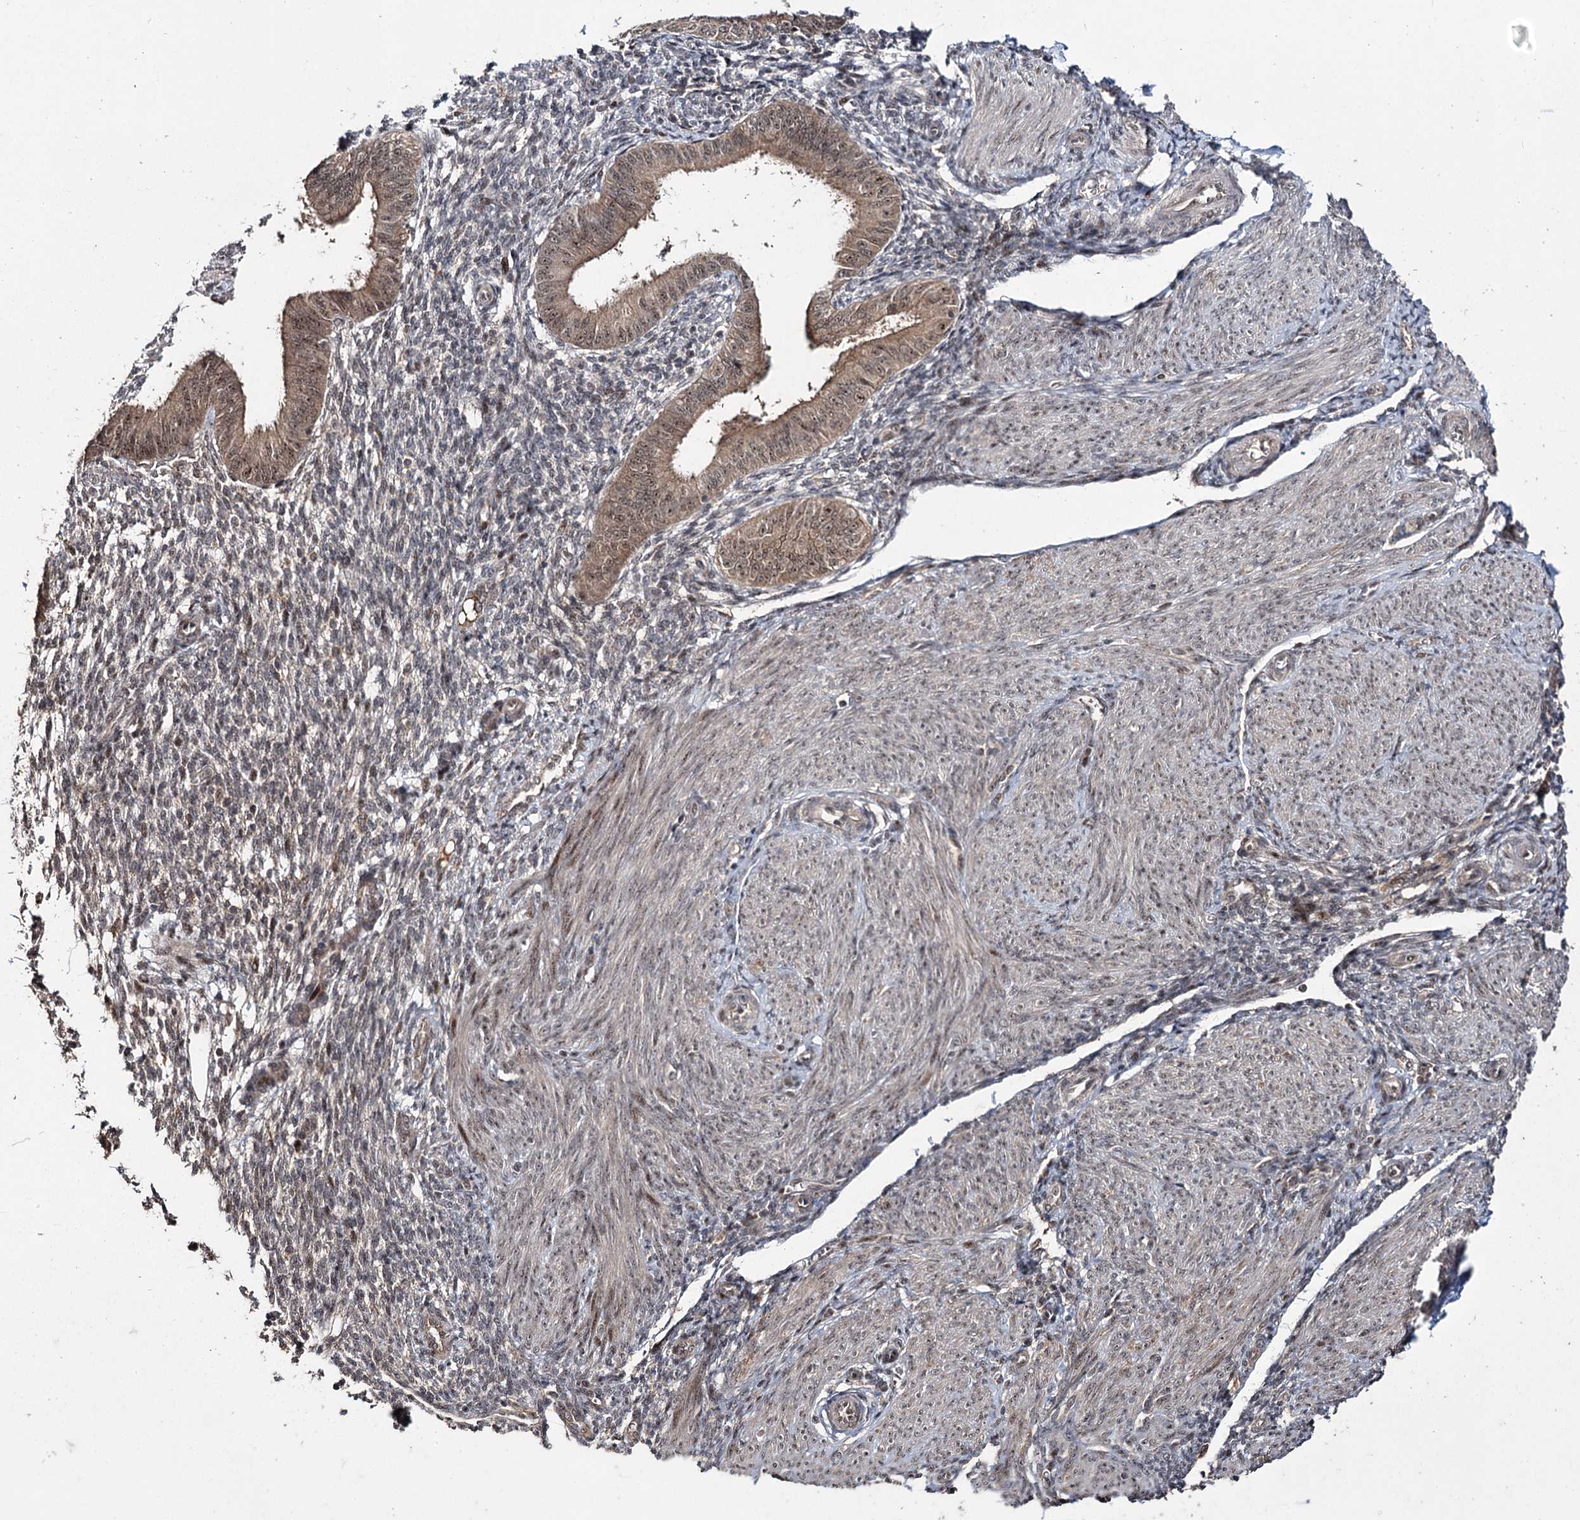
{"staining": {"intensity": "weak", "quantity": "<25%", "location": "cytoplasmic/membranous,nuclear"}, "tissue": "endometrium", "cell_type": "Cells in endometrial stroma", "image_type": "normal", "snomed": [{"axis": "morphology", "description": "Normal tissue, NOS"}, {"axis": "topography", "description": "Uterus"}, {"axis": "topography", "description": "Endometrium"}], "caption": "This image is of unremarkable endometrium stained with IHC to label a protein in brown with the nuclei are counter-stained blue. There is no expression in cells in endometrial stroma. Nuclei are stained in blue.", "gene": "MKNK2", "patient": {"sex": "female", "age": 48}}